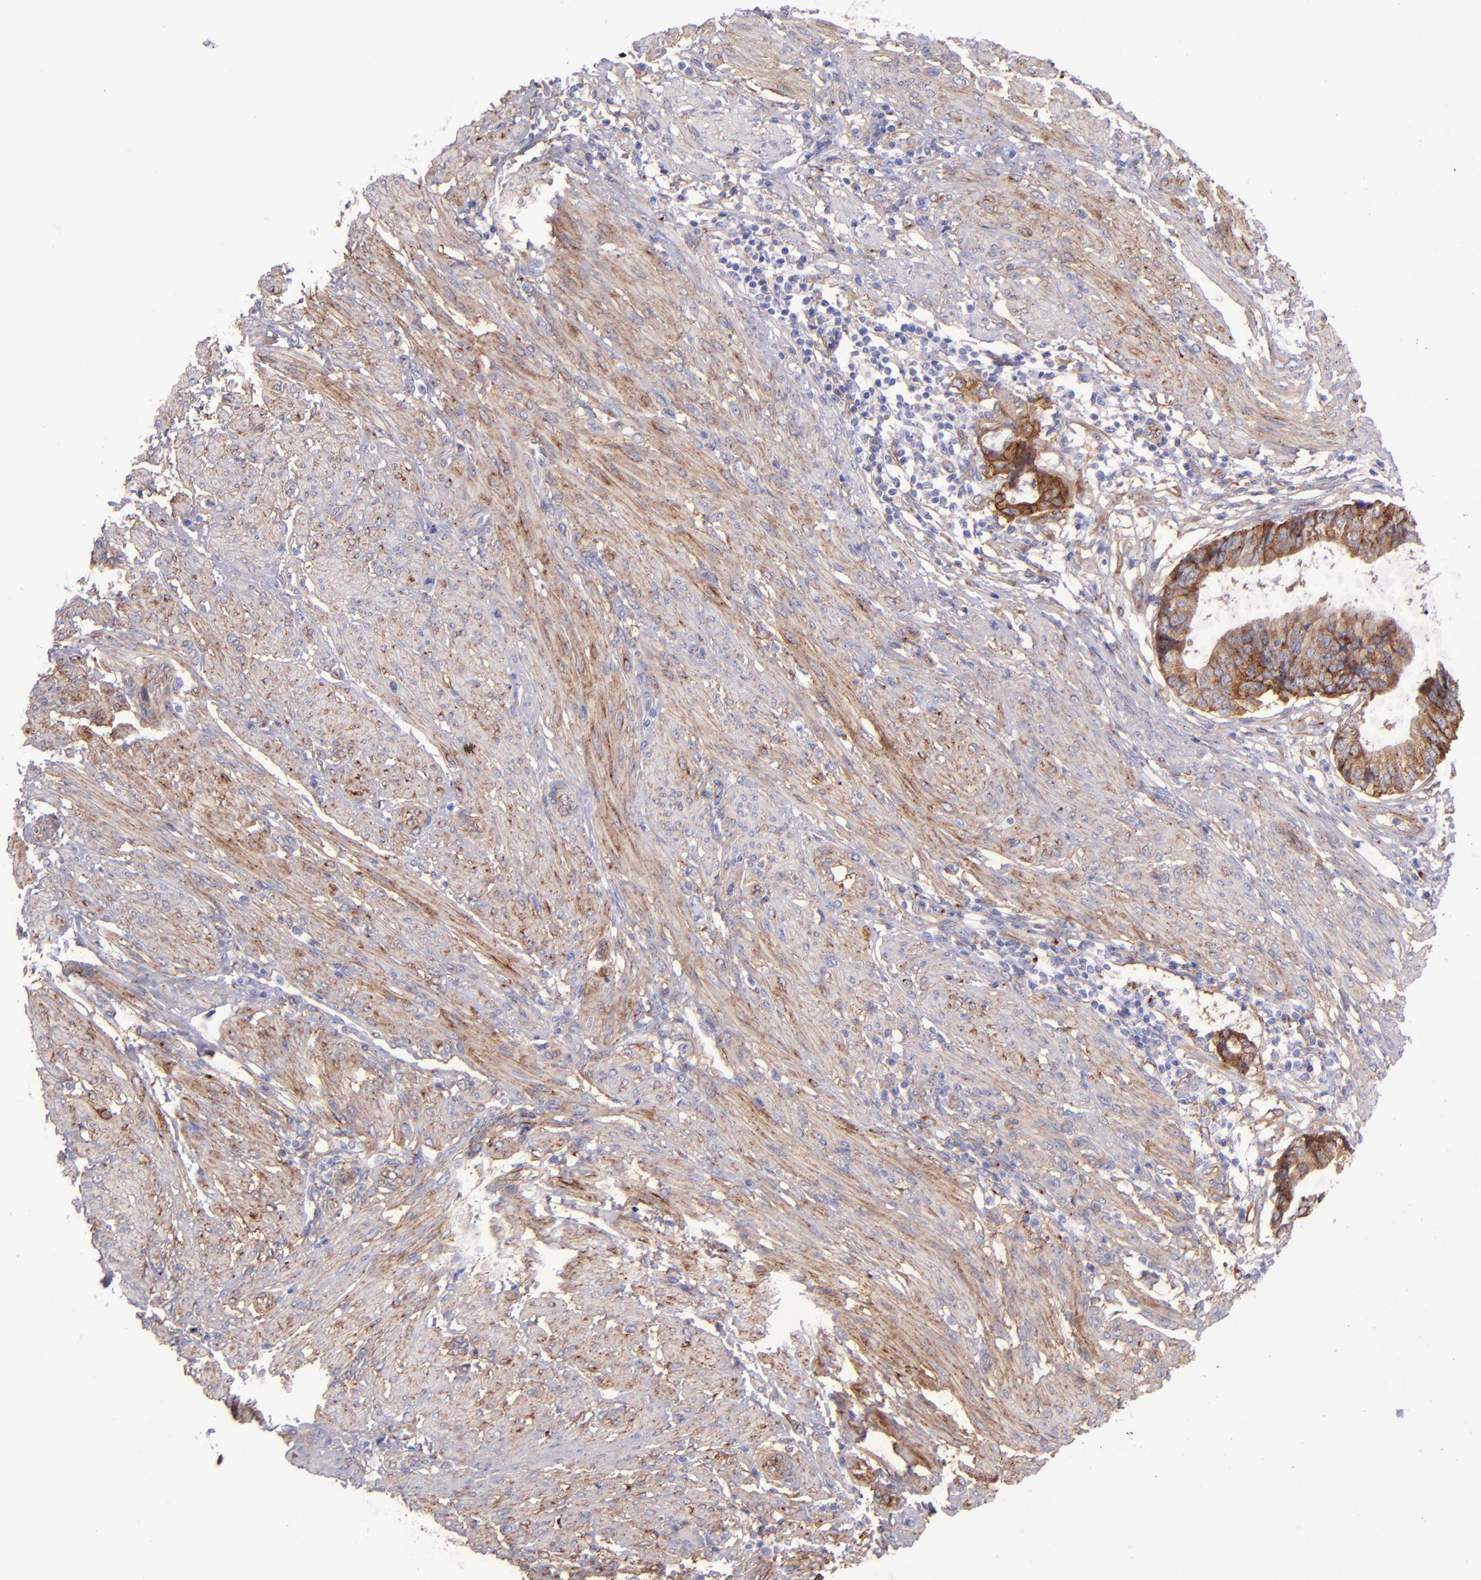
{"staining": {"intensity": "moderate", "quantity": ">75%", "location": "cytoplasmic/membranous"}, "tissue": "endometrial cancer", "cell_type": "Tumor cells", "image_type": "cancer", "snomed": [{"axis": "morphology", "description": "Adenocarcinoma, NOS"}, {"axis": "topography", "description": "Endometrium"}], "caption": "Moderate cytoplasmic/membranous protein expression is appreciated in about >75% of tumor cells in endometrial cancer (adenocarcinoma). (brown staining indicates protein expression, while blue staining denotes nuclei).", "gene": "ITGAV", "patient": {"sex": "female", "age": 63}}